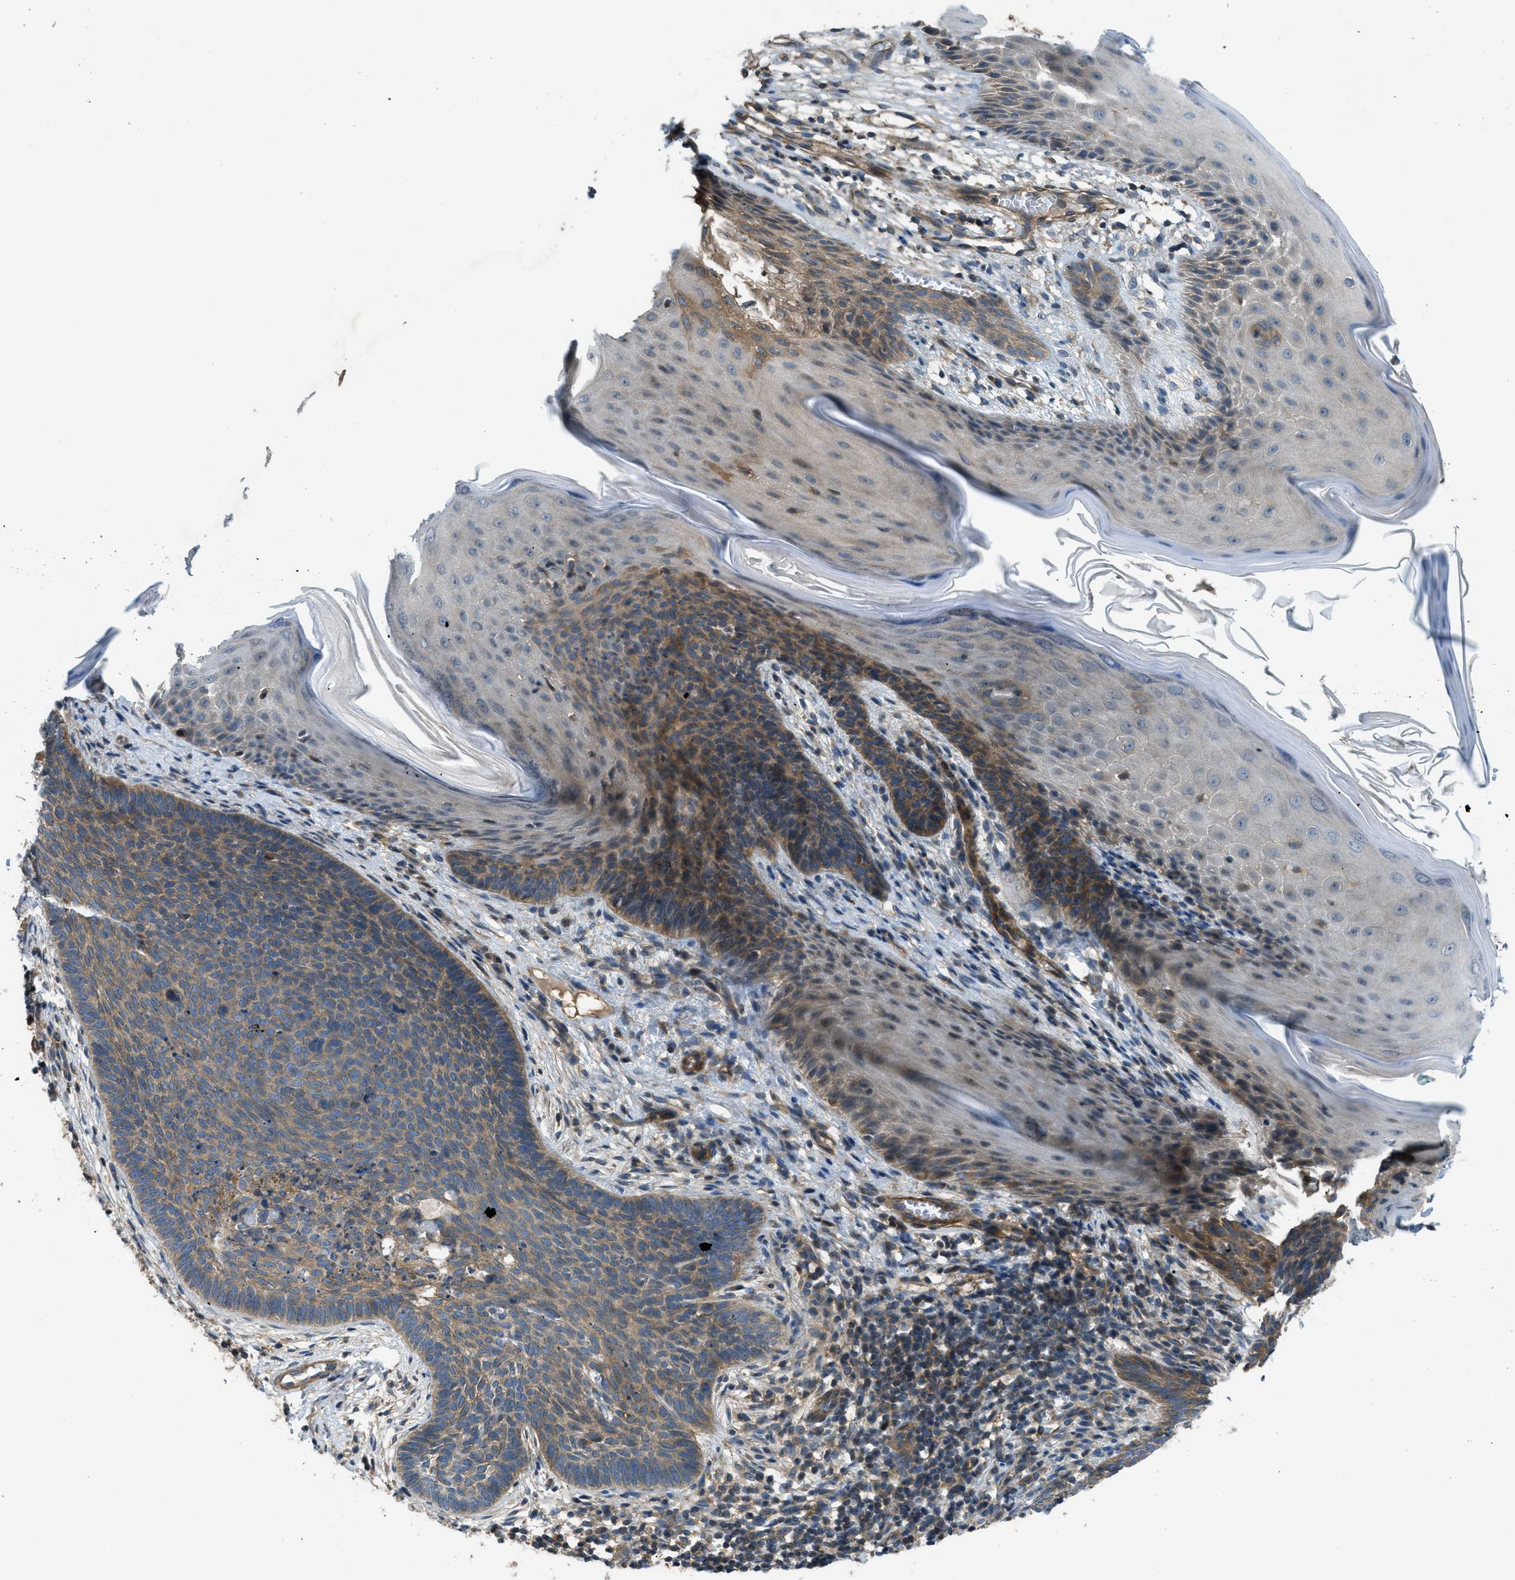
{"staining": {"intensity": "moderate", "quantity": ">75%", "location": "cytoplasmic/membranous"}, "tissue": "skin cancer", "cell_type": "Tumor cells", "image_type": "cancer", "snomed": [{"axis": "morphology", "description": "Basal cell carcinoma"}, {"axis": "topography", "description": "Skin"}], "caption": "Brown immunohistochemical staining in human skin cancer (basal cell carcinoma) shows moderate cytoplasmic/membranous staining in approximately >75% of tumor cells.", "gene": "VEZT", "patient": {"sex": "male", "age": 60}}